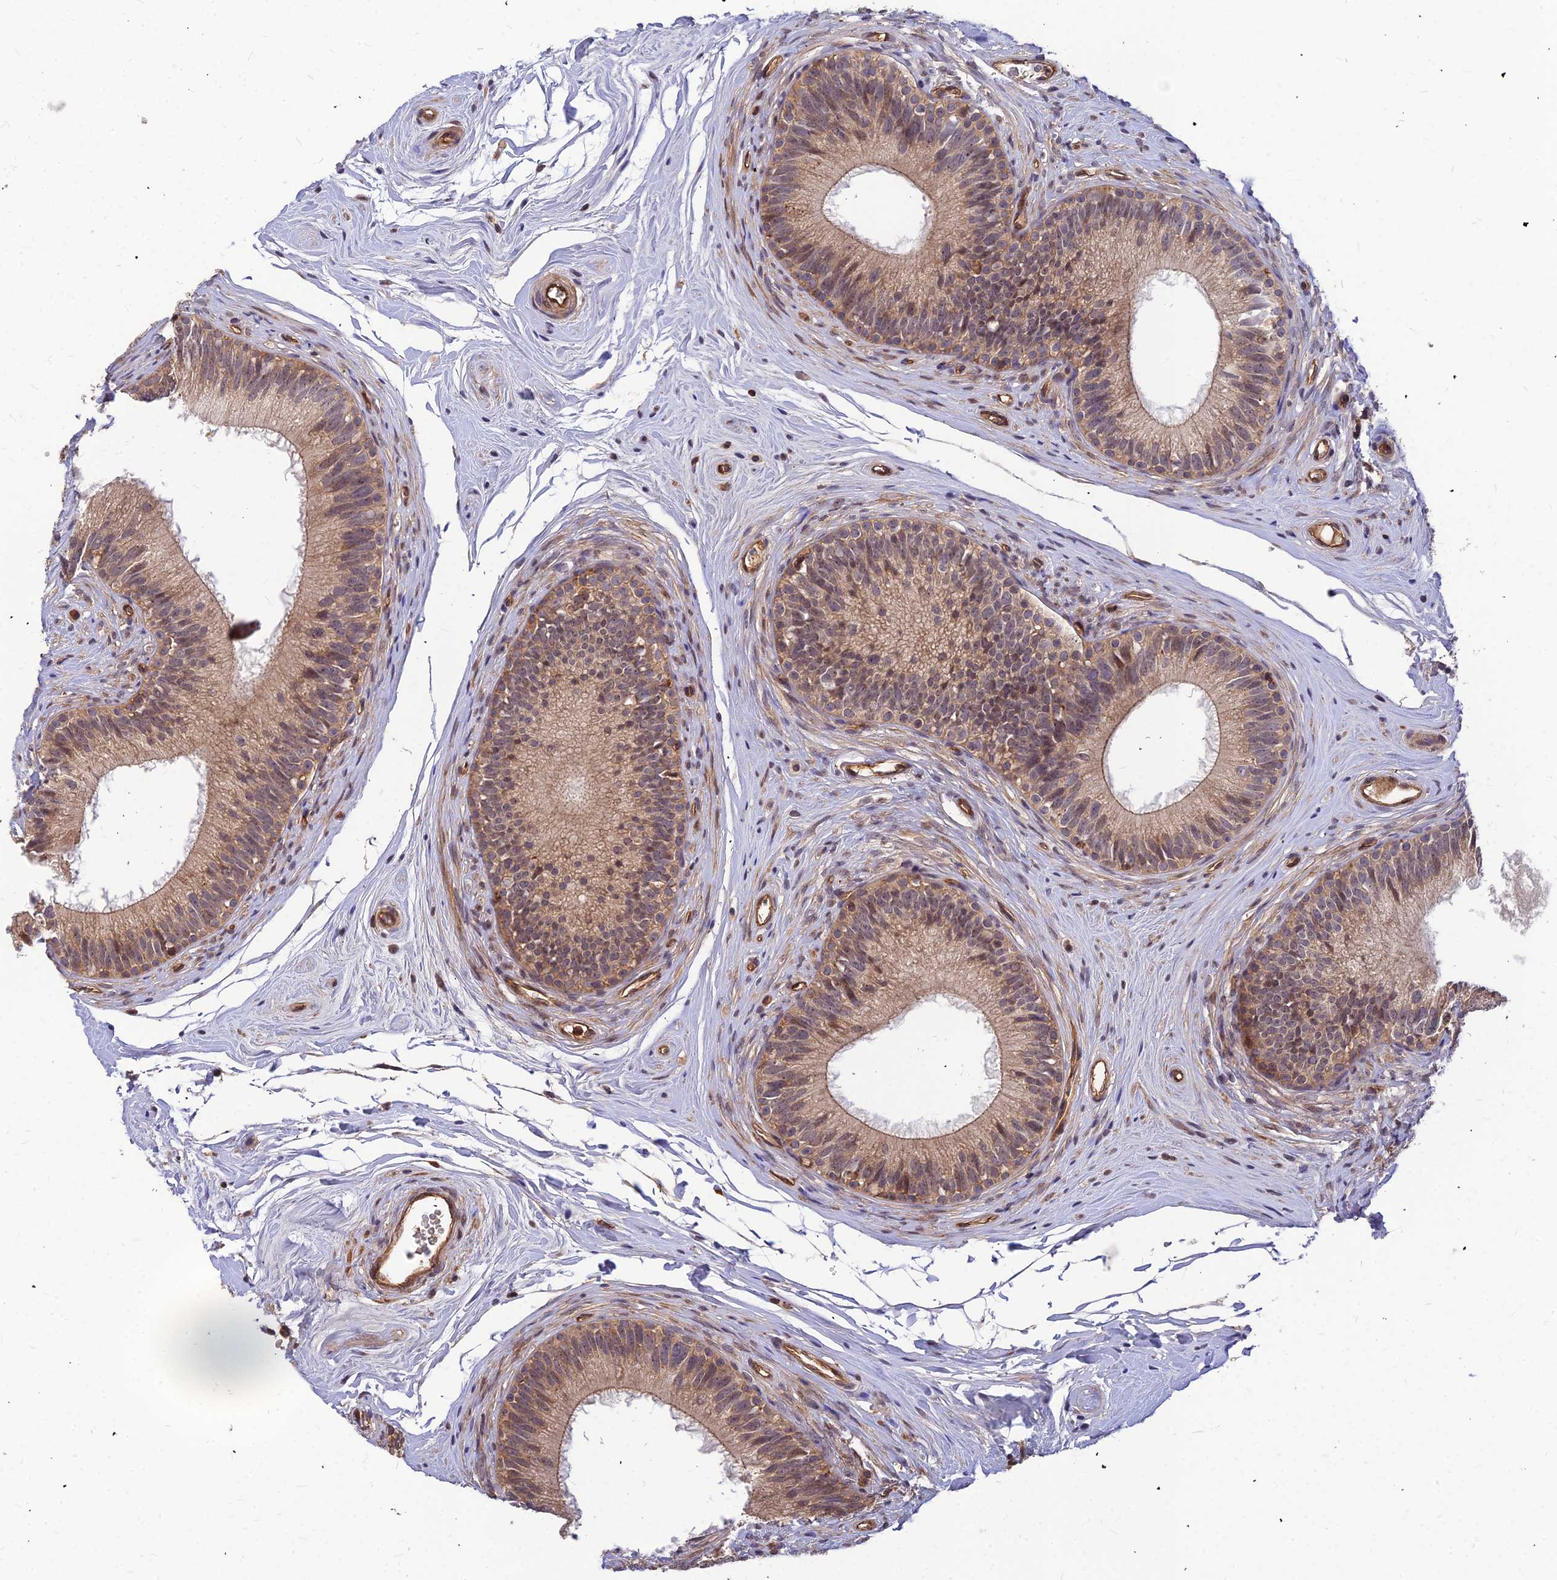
{"staining": {"intensity": "moderate", "quantity": ">75%", "location": "cytoplasmic/membranous,nuclear"}, "tissue": "epididymis", "cell_type": "Glandular cells", "image_type": "normal", "snomed": [{"axis": "morphology", "description": "Normal tissue, NOS"}, {"axis": "topography", "description": "Epididymis"}], "caption": "Approximately >75% of glandular cells in normal epididymis reveal moderate cytoplasmic/membranous,nuclear protein staining as visualized by brown immunohistochemical staining.", "gene": "ZNF467", "patient": {"sex": "male", "age": 33}}